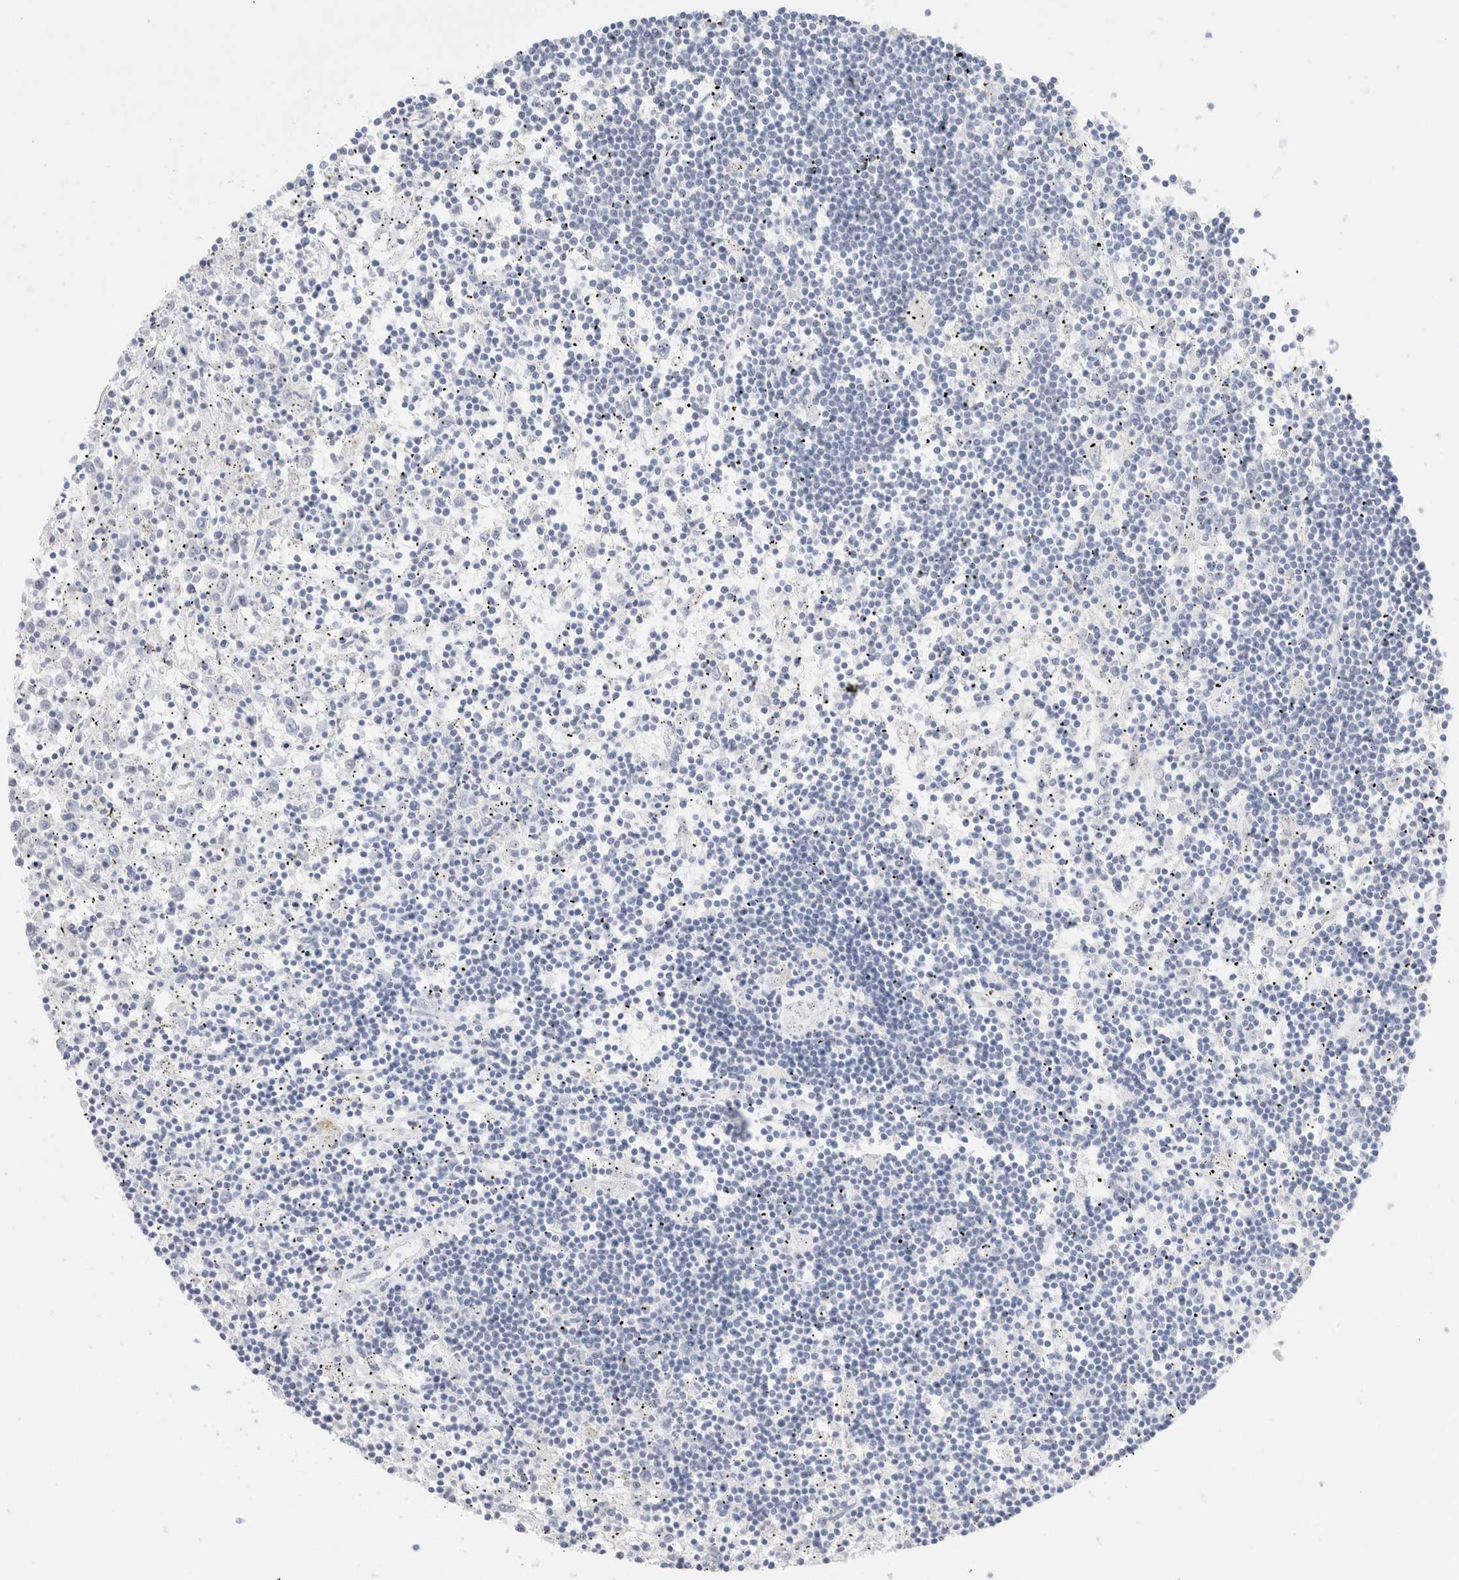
{"staining": {"intensity": "negative", "quantity": "none", "location": "none"}, "tissue": "lymphoma", "cell_type": "Tumor cells", "image_type": "cancer", "snomed": [{"axis": "morphology", "description": "Malignant lymphoma, non-Hodgkin's type, Low grade"}, {"axis": "topography", "description": "Spleen"}], "caption": "The micrograph shows no significant expression in tumor cells of lymphoma.", "gene": "EPCAM", "patient": {"sex": "male", "age": 76}}